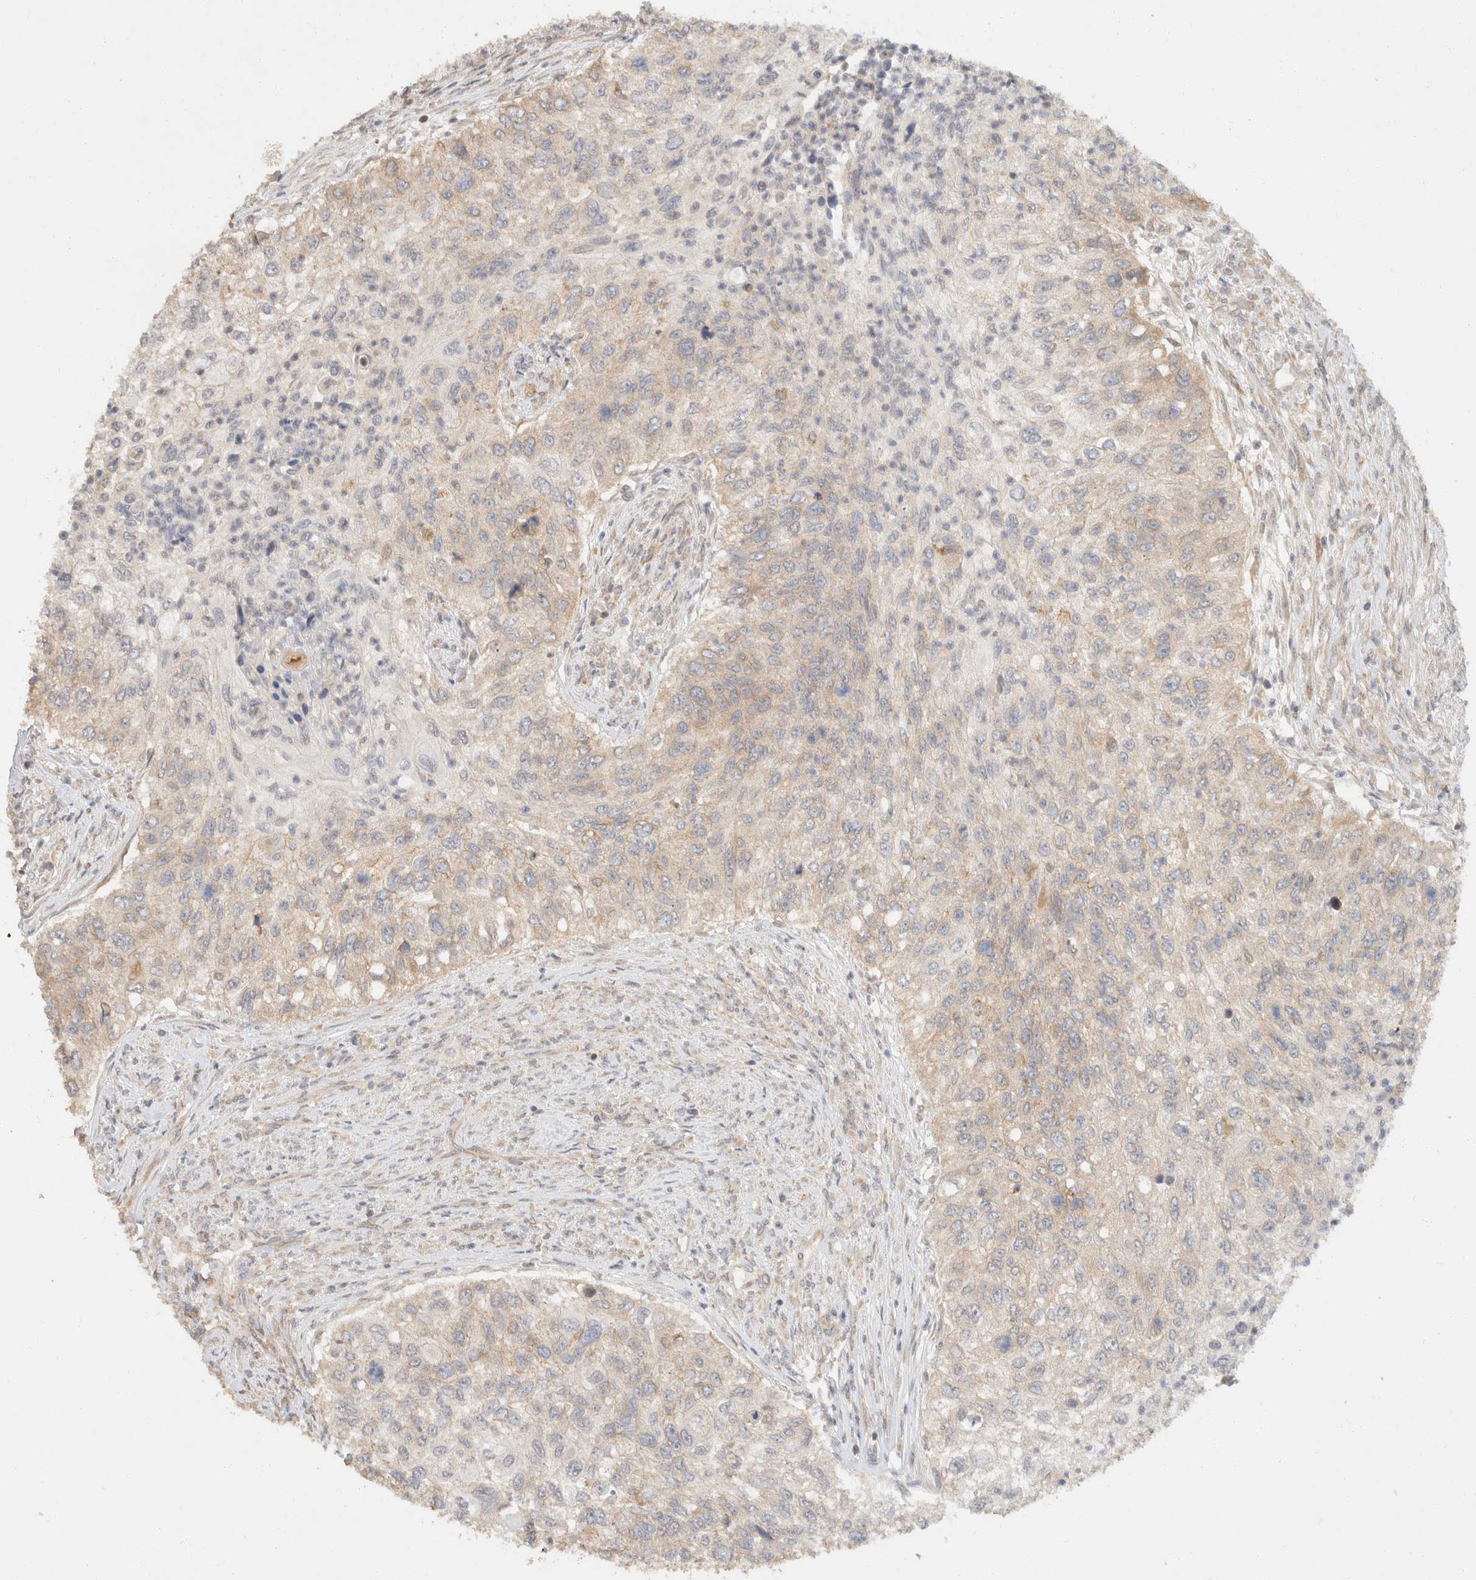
{"staining": {"intensity": "weak", "quantity": "<25%", "location": "cytoplasmic/membranous"}, "tissue": "urothelial cancer", "cell_type": "Tumor cells", "image_type": "cancer", "snomed": [{"axis": "morphology", "description": "Urothelial carcinoma, High grade"}, {"axis": "topography", "description": "Urinary bladder"}], "caption": "There is no significant staining in tumor cells of urothelial cancer.", "gene": "TACC1", "patient": {"sex": "female", "age": 60}}